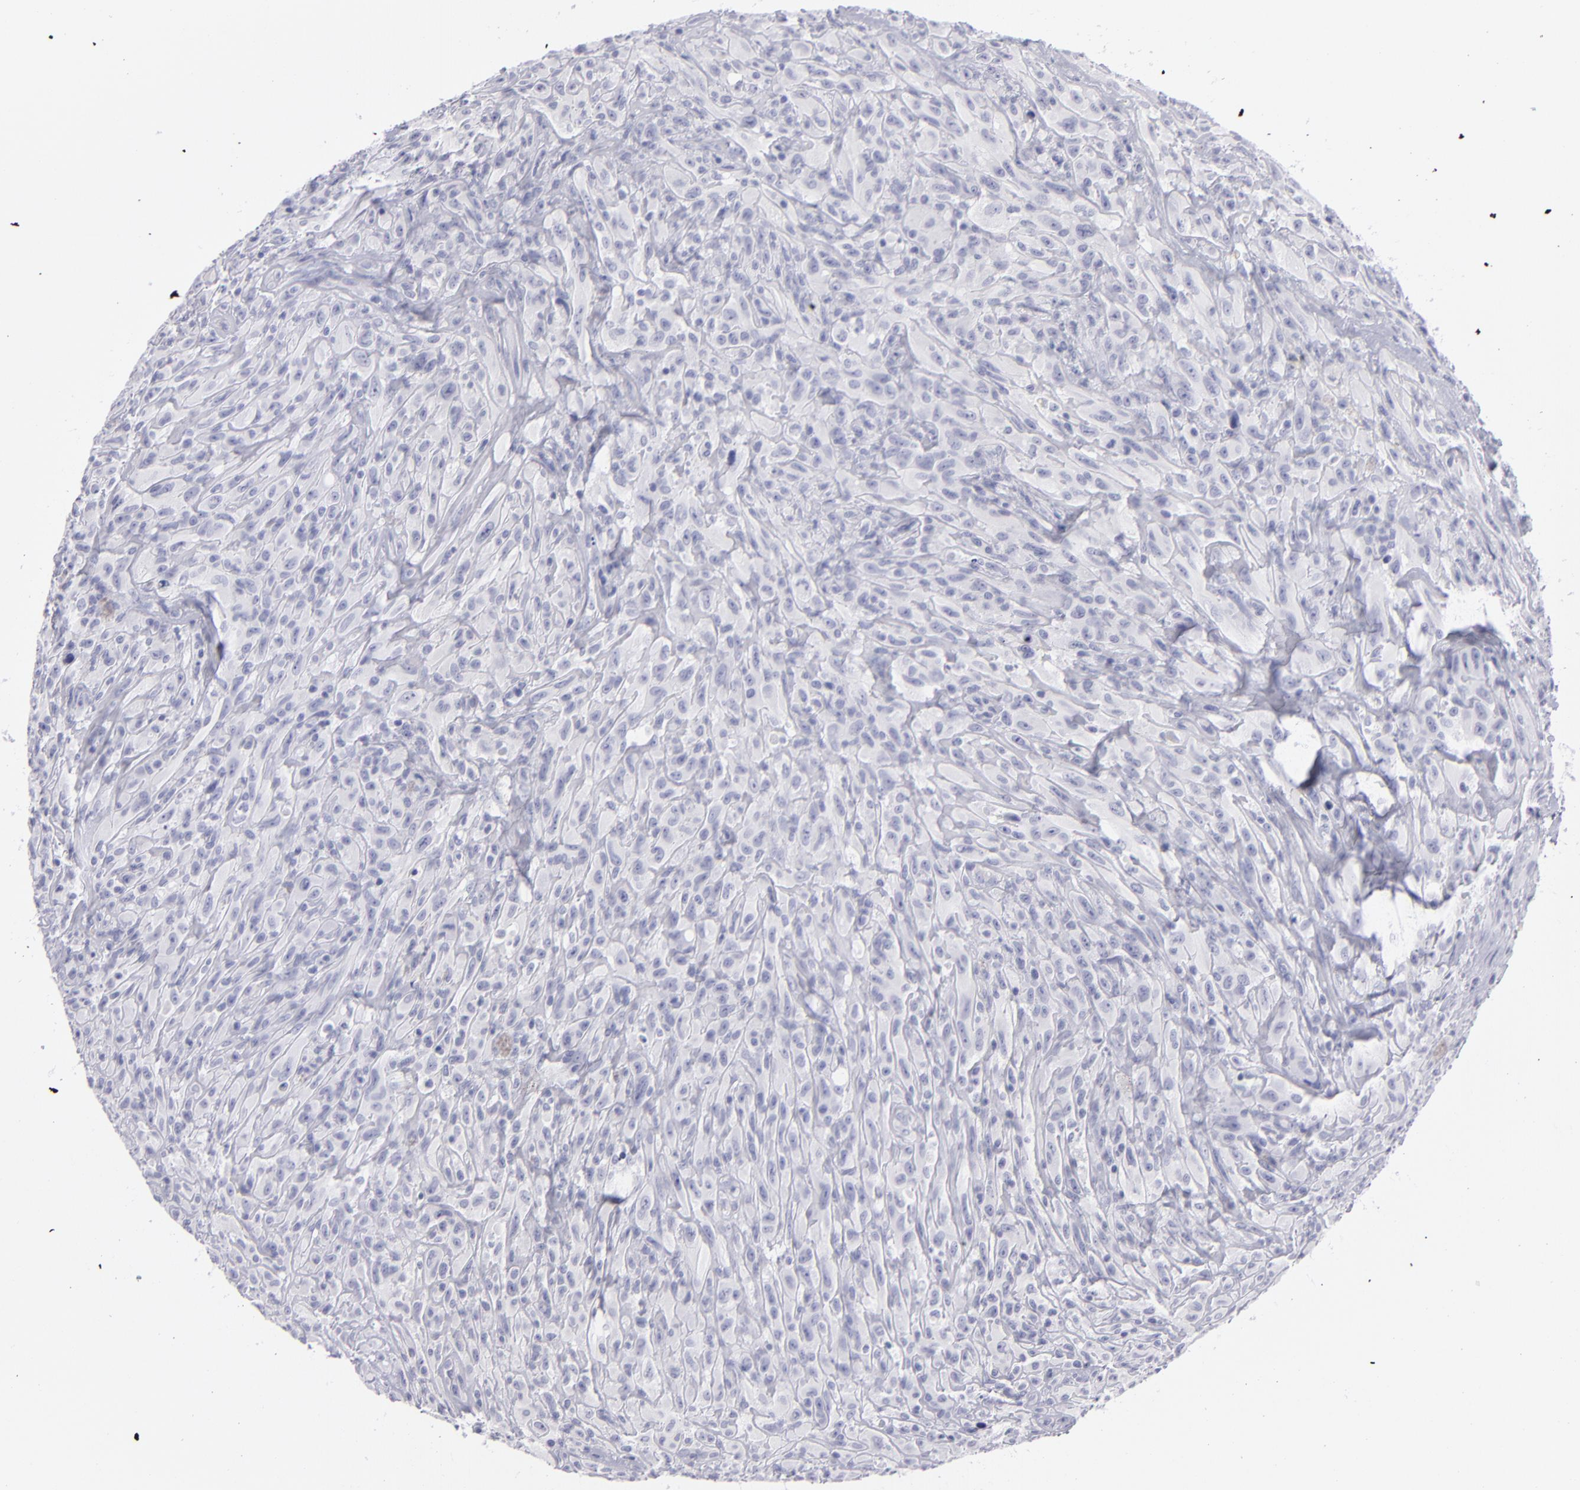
{"staining": {"intensity": "negative", "quantity": "none", "location": "none"}, "tissue": "glioma", "cell_type": "Tumor cells", "image_type": "cancer", "snomed": [{"axis": "morphology", "description": "Glioma, malignant, High grade"}, {"axis": "topography", "description": "Brain"}], "caption": "High magnification brightfield microscopy of malignant high-grade glioma stained with DAB (3,3'-diaminobenzidine) (brown) and counterstained with hematoxylin (blue): tumor cells show no significant expression.", "gene": "MYH11", "patient": {"sex": "male", "age": 48}}